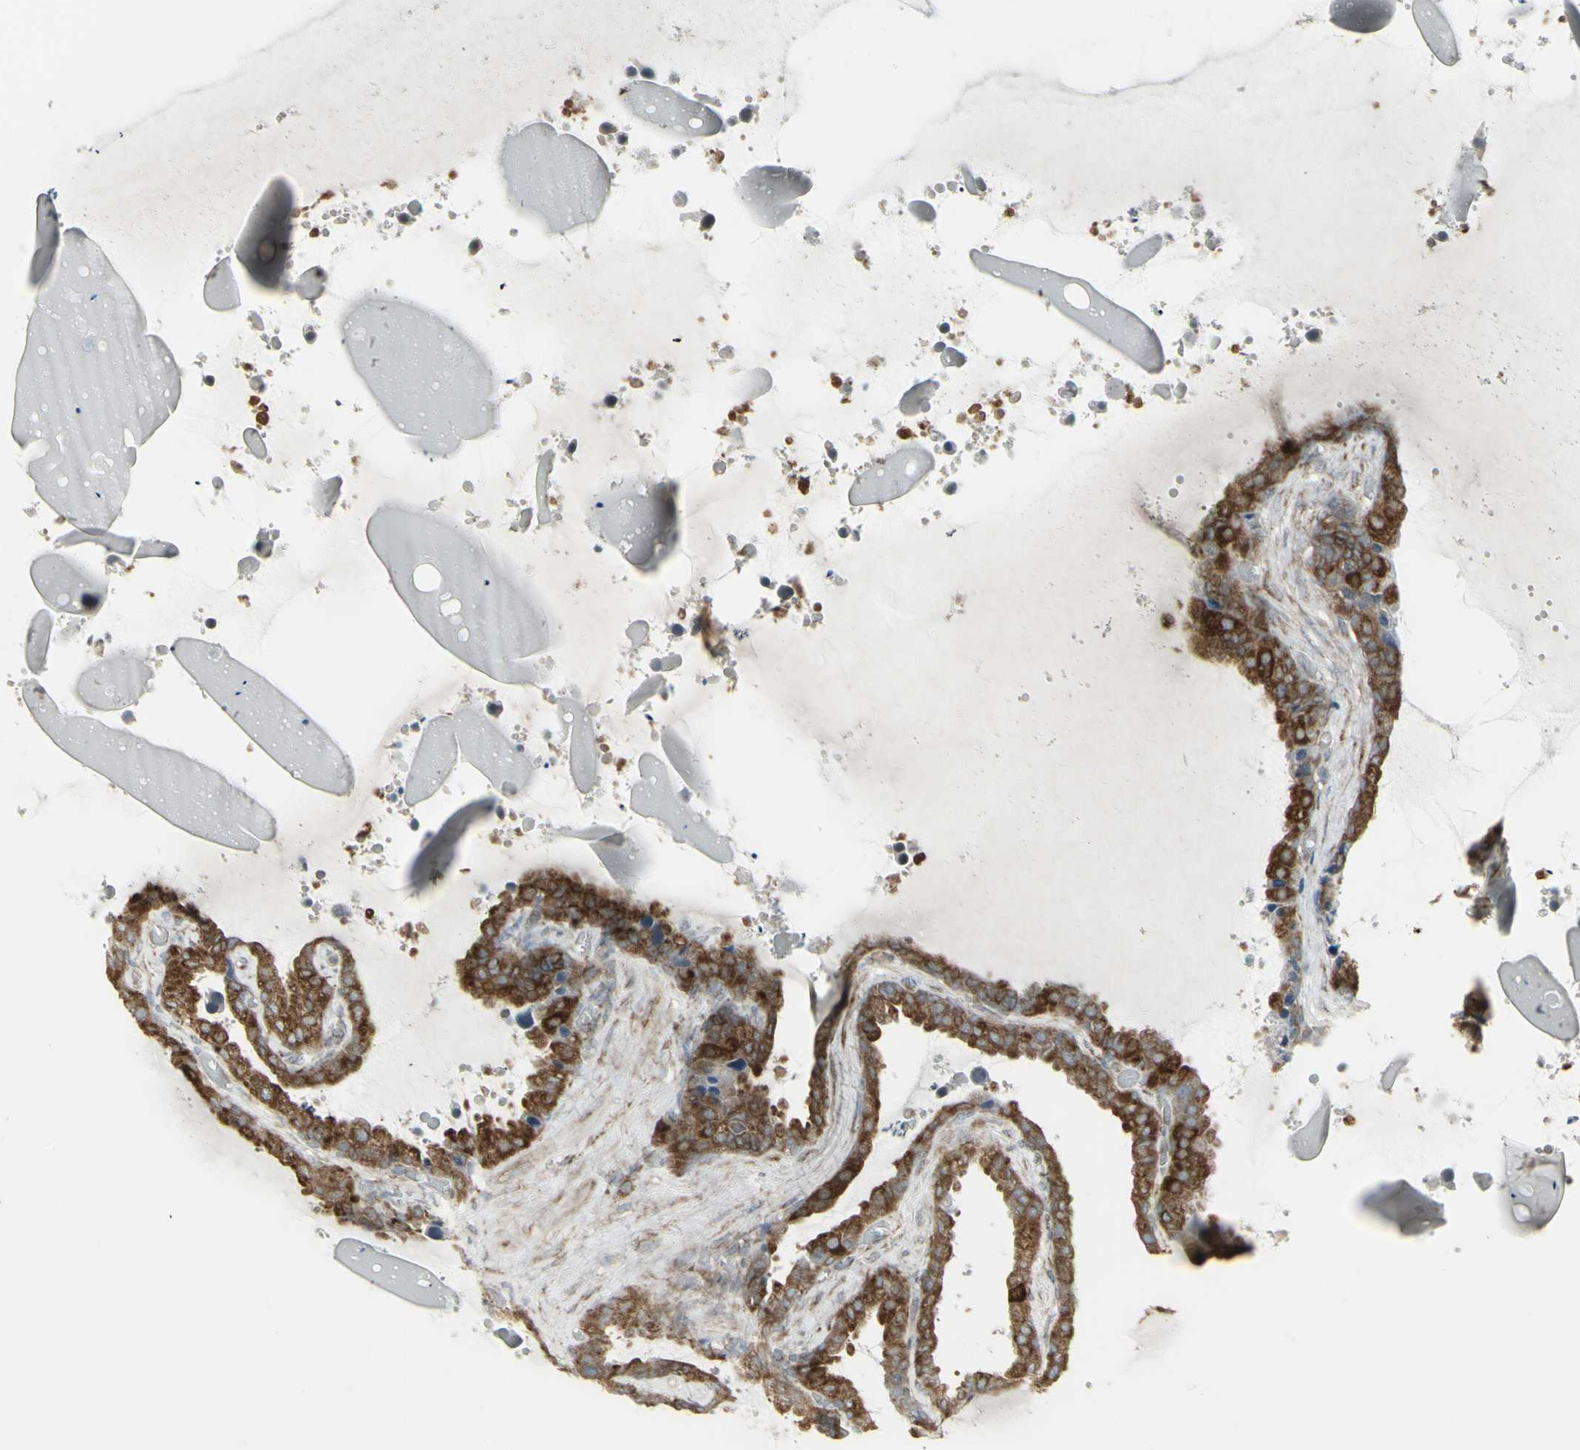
{"staining": {"intensity": "strong", "quantity": ">75%", "location": "cytoplasmic/membranous"}, "tissue": "seminal vesicle", "cell_type": "Glandular cells", "image_type": "normal", "snomed": [{"axis": "morphology", "description": "Normal tissue, NOS"}, {"axis": "topography", "description": "Seminal veicle"}], "caption": "Immunohistochemistry image of benign human seminal vesicle stained for a protein (brown), which reveals high levels of strong cytoplasmic/membranous positivity in about >75% of glandular cells.", "gene": "FKBP3", "patient": {"sex": "male", "age": 46}}